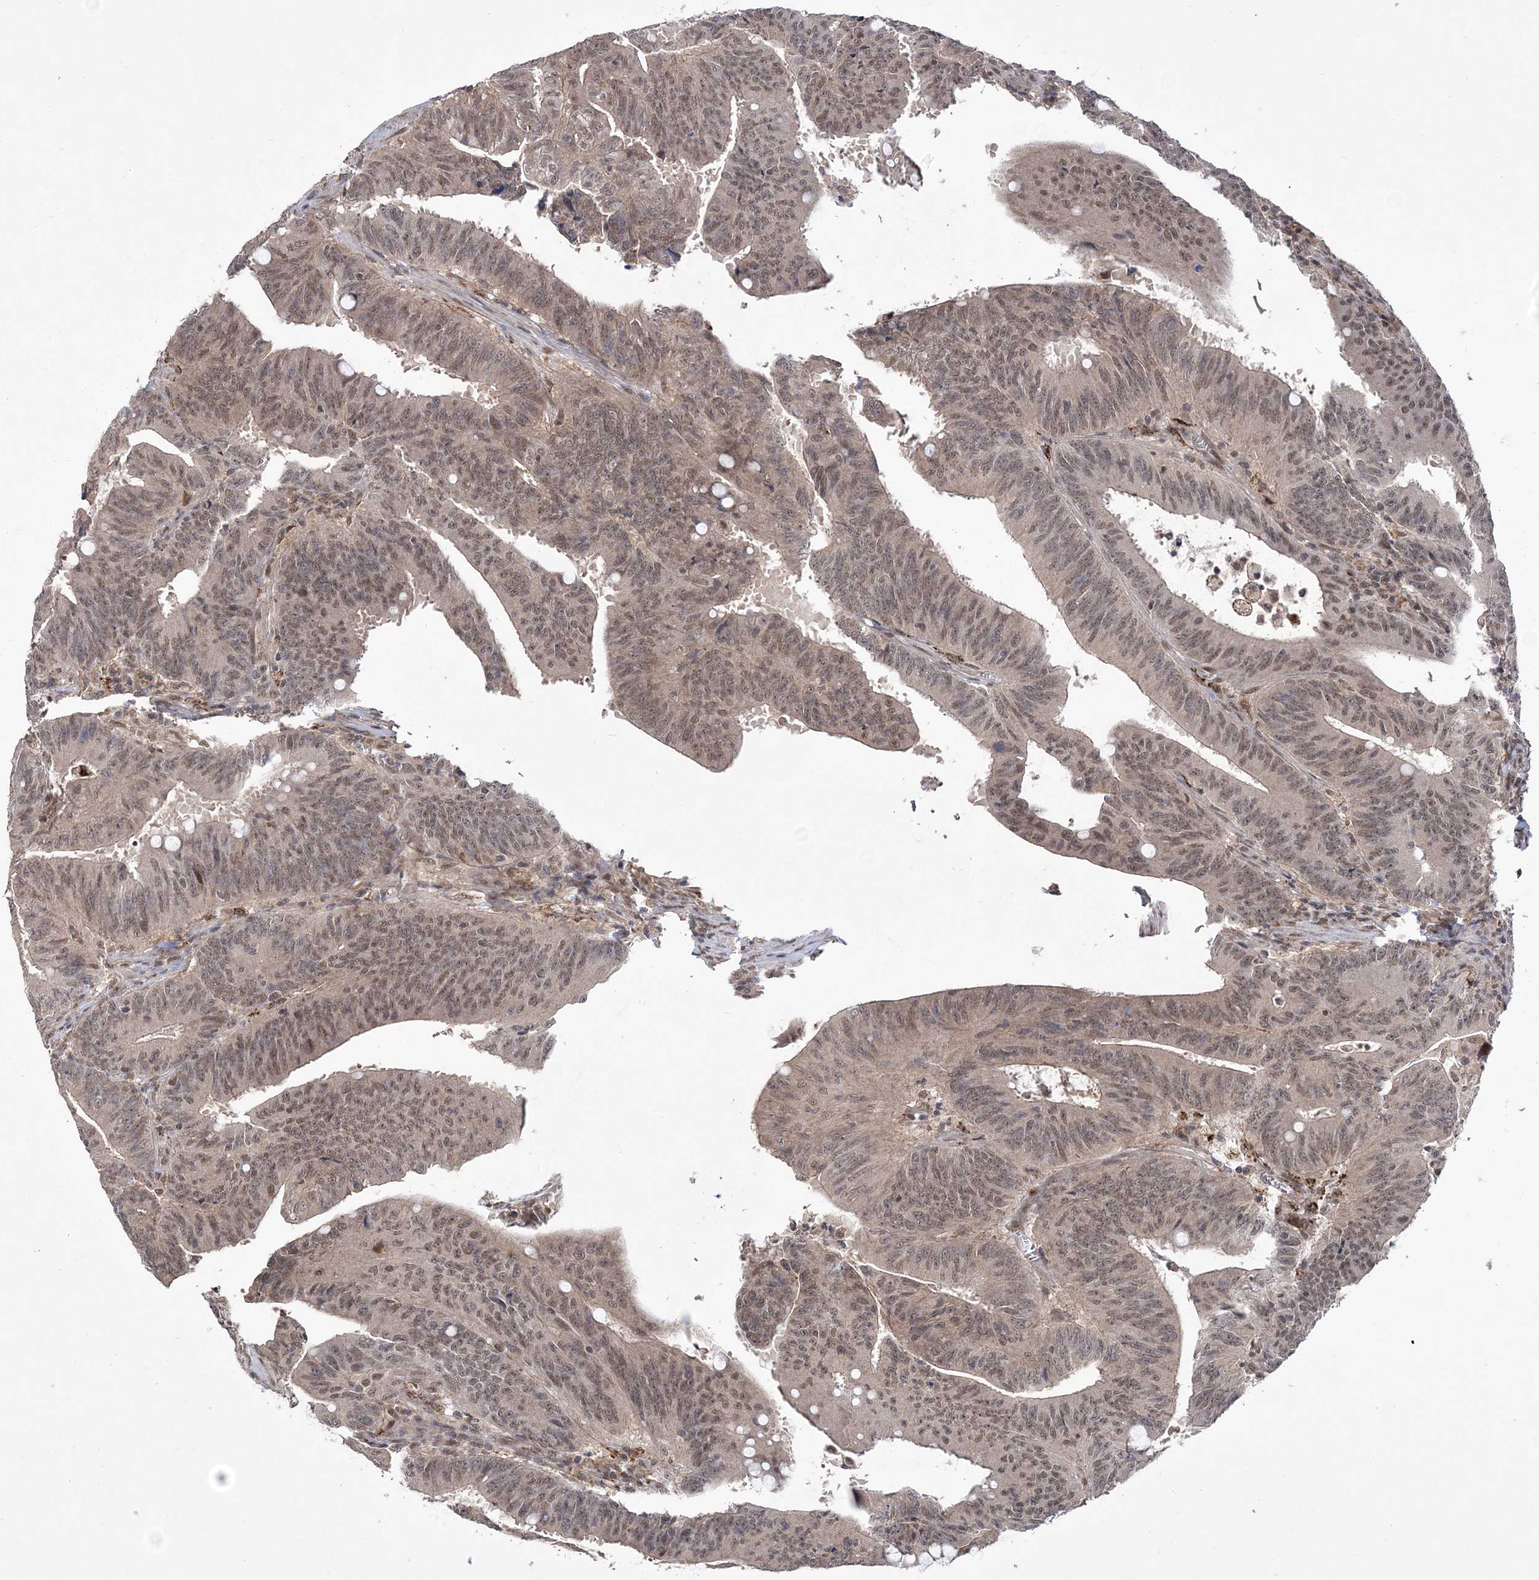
{"staining": {"intensity": "moderate", "quantity": ">75%", "location": "nuclear"}, "tissue": "colorectal cancer", "cell_type": "Tumor cells", "image_type": "cancer", "snomed": [{"axis": "morphology", "description": "Adenocarcinoma, NOS"}, {"axis": "topography", "description": "Colon"}], "caption": "A medium amount of moderate nuclear expression is seen in approximately >75% of tumor cells in colorectal cancer tissue. (DAB (3,3'-diaminobenzidine) IHC, brown staining for protein, blue staining for nuclei).", "gene": "BOD1L1", "patient": {"sex": "male", "age": 45}}